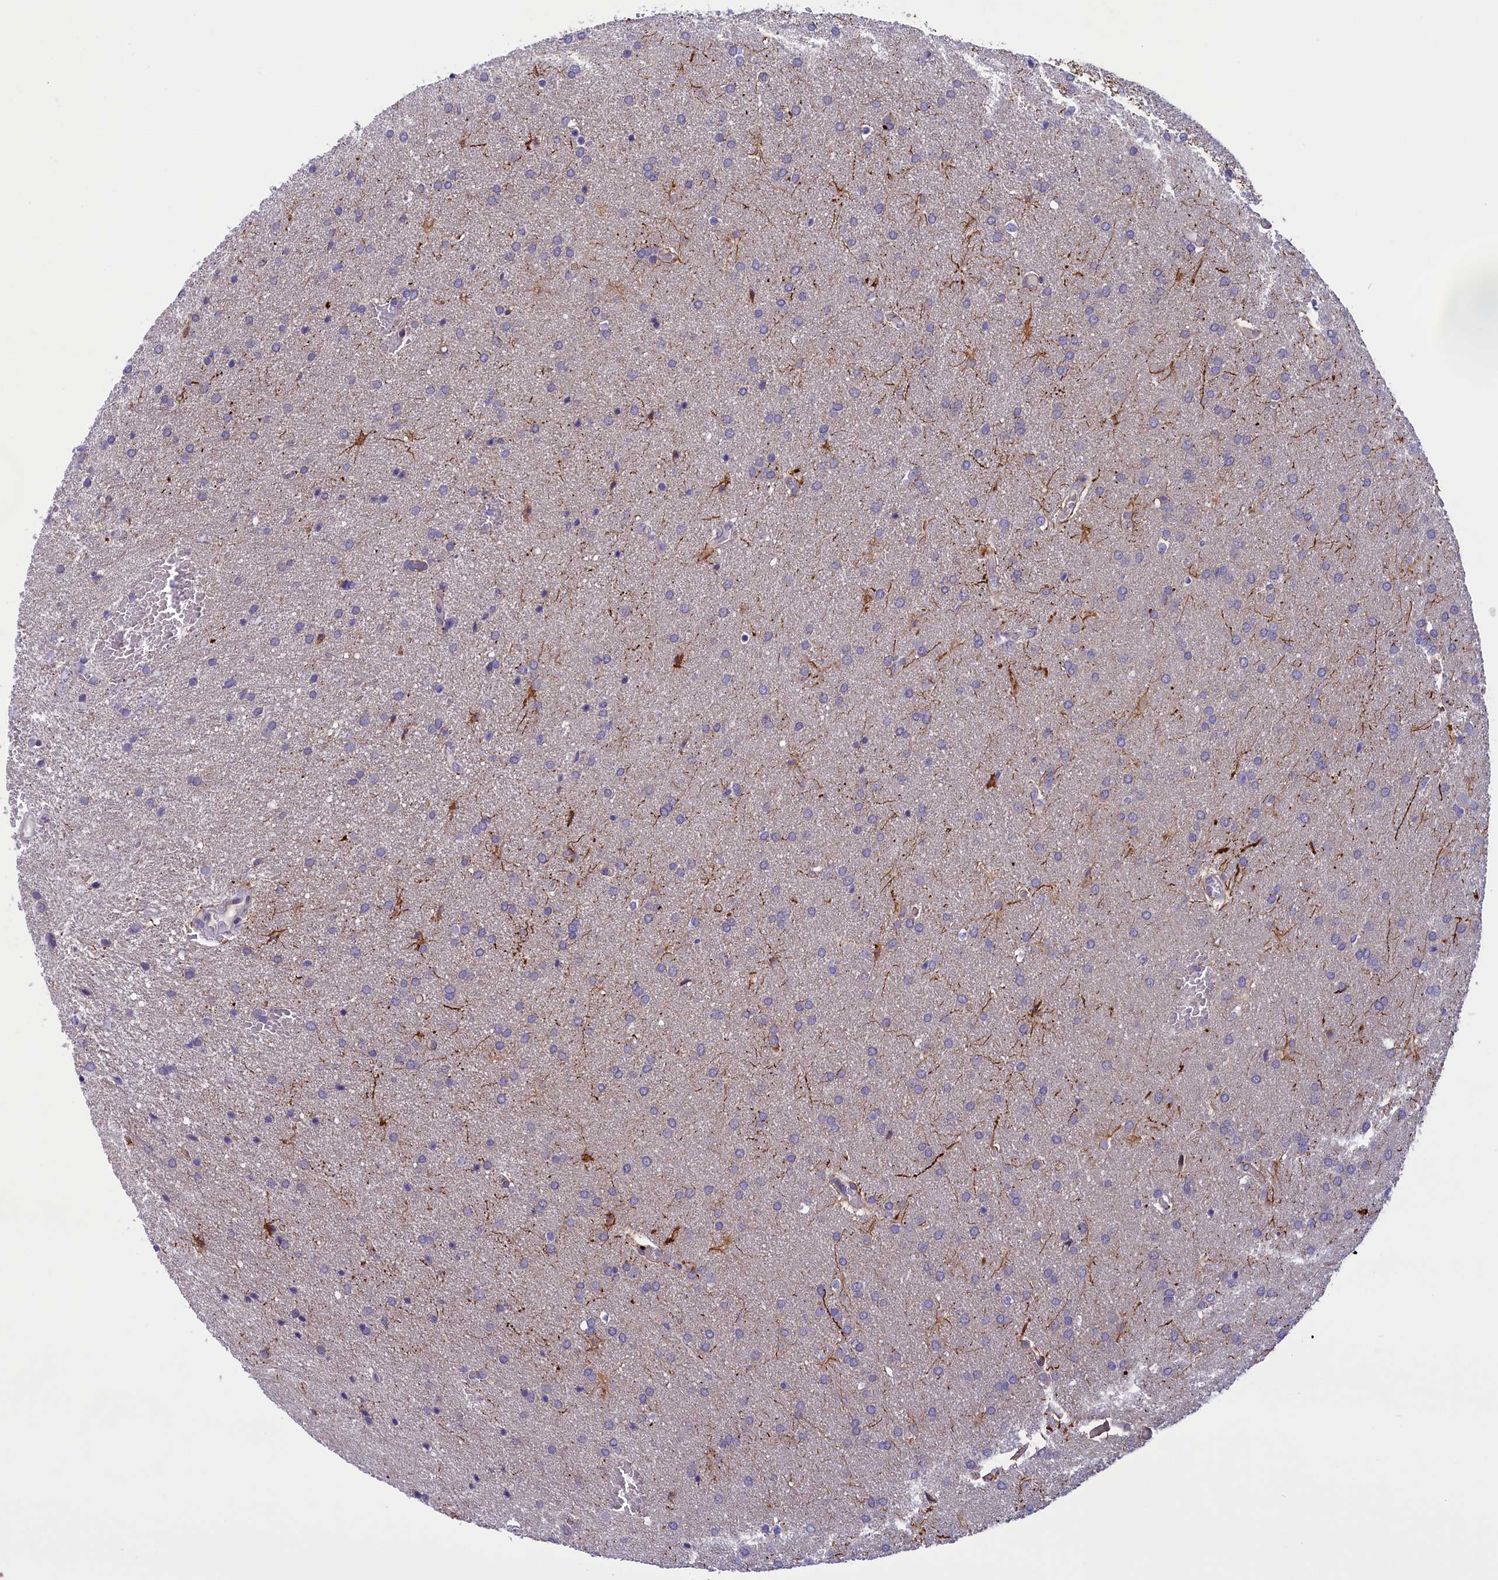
{"staining": {"intensity": "negative", "quantity": "none", "location": "none"}, "tissue": "glioma", "cell_type": "Tumor cells", "image_type": "cancer", "snomed": [{"axis": "morphology", "description": "Glioma, malignant, Low grade"}, {"axis": "topography", "description": "Brain"}], "caption": "This is an immunohistochemistry (IHC) photomicrograph of human malignant glioma (low-grade). There is no staining in tumor cells.", "gene": "CORO2A", "patient": {"sex": "female", "age": 32}}